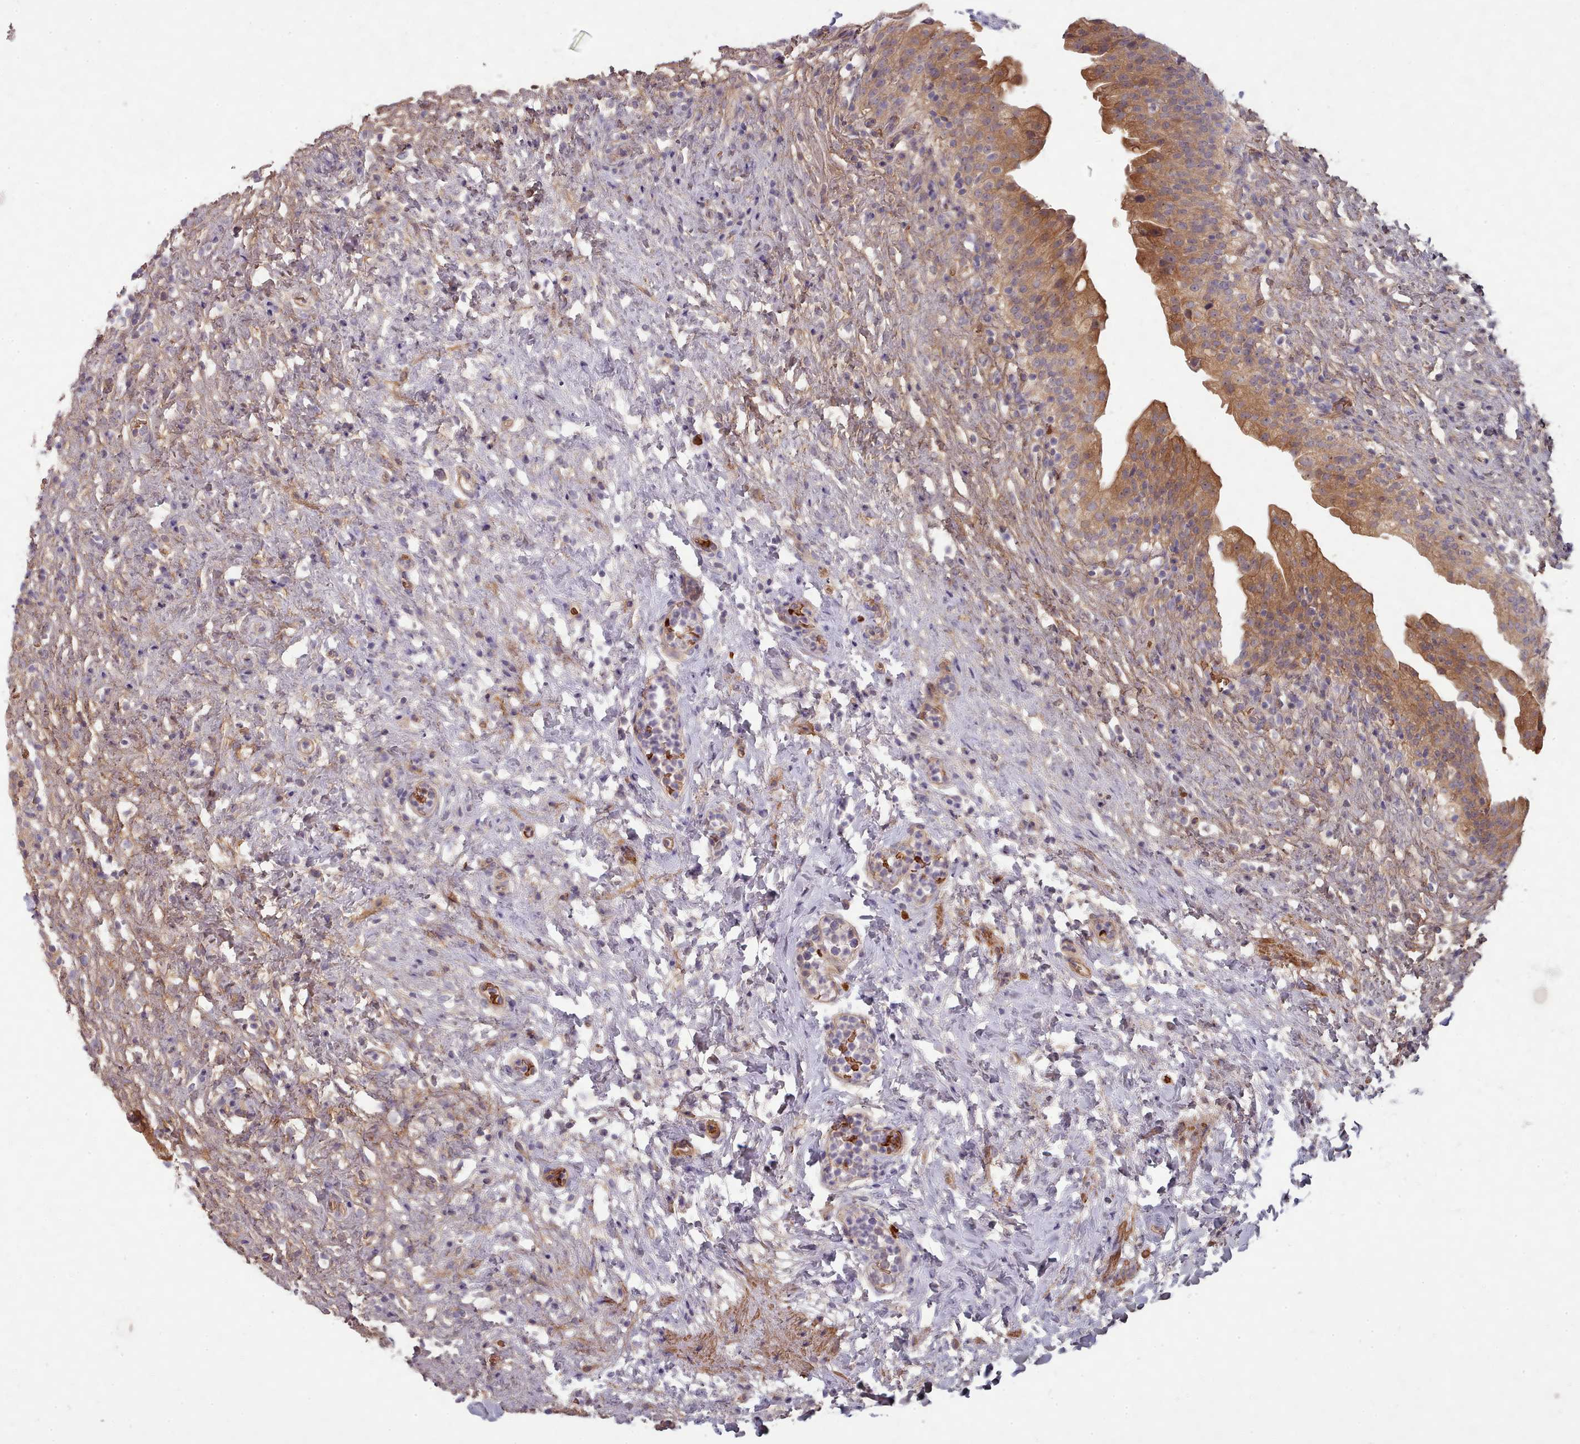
{"staining": {"intensity": "moderate", "quantity": ">75%", "location": "cytoplasmic/membranous,nuclear"}, "tissue": "urinary bladder", "cell_type": "Urothelial cells", "image_type": "normal", "snomed": [{"axis": "morphology", "description": "Normal tissue, NOS"}, {"axis": "topography", "description": "Urinary bladder"}], "caption": "Immunohistochemical staining of benign urinary bladder exhibits moderate cytoplasmic/membranous,nuclear protein staining in approximately >75% of urothelial cells.", "gene": "CLNS1A", "patient": {"sex": "female", "age": 27}}